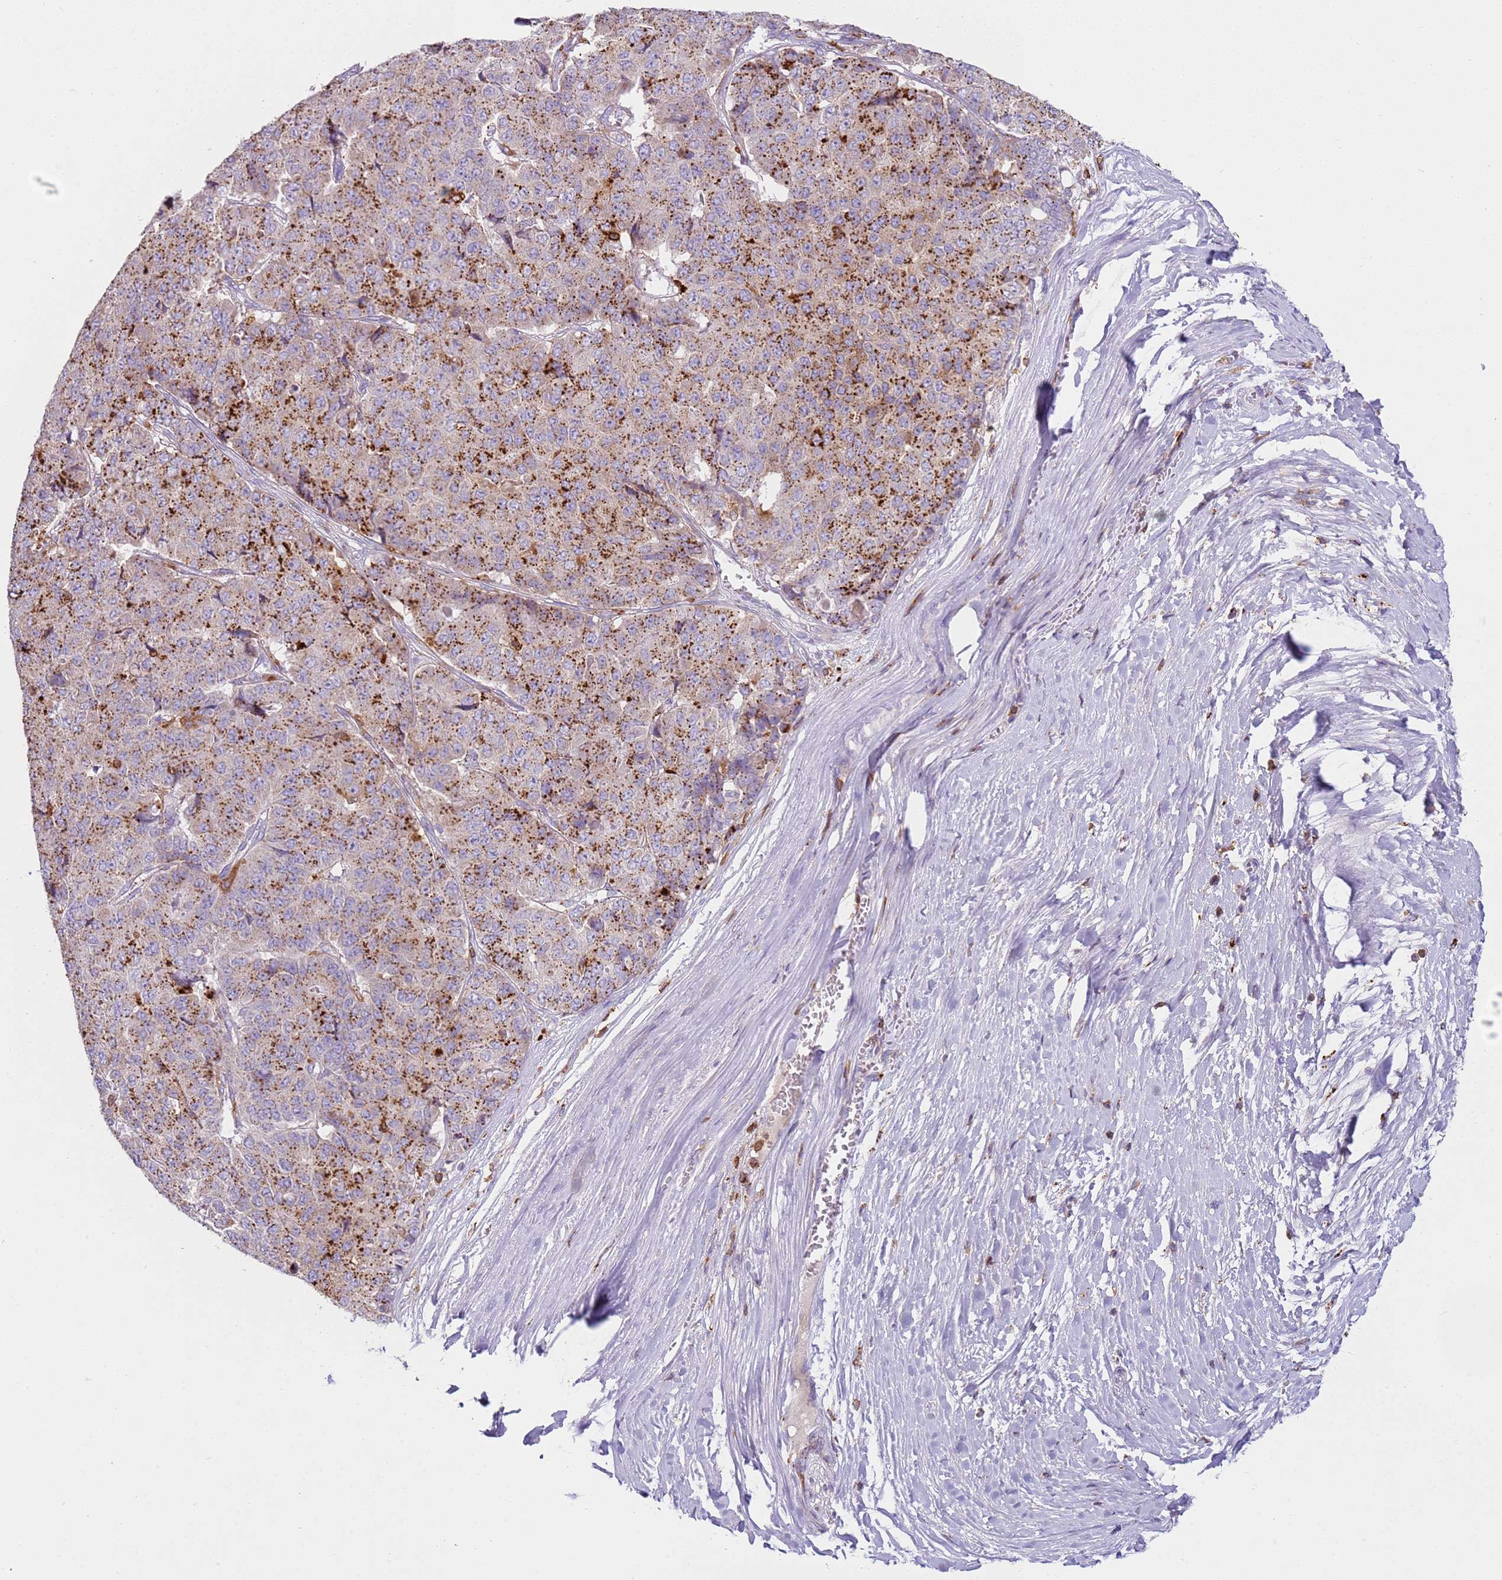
{"staining": {"intensity": "strong", "quantity": ">75%", "location": "cytoplasmic/membranous"}, "tissue": "pancreatic cancer", "cell_type": "Tumor cells", "image_type": "cancer", "snomed": [{"axis": "morphology", "description": "Adenocarcinoma, NOS"}, {"axis": "topography", "description": "Pancreas"}], "caption": "Protein staining of adenocarcinoma (pancreatic) tissue exhibits strong cytoplasmic/membranous positivity in about >75% of tumor cells. The protein is shown in brown color, while the nuclei are stained blue.", "gene": "TTPAL", "patient": {"sex": "male", "age": 50}}